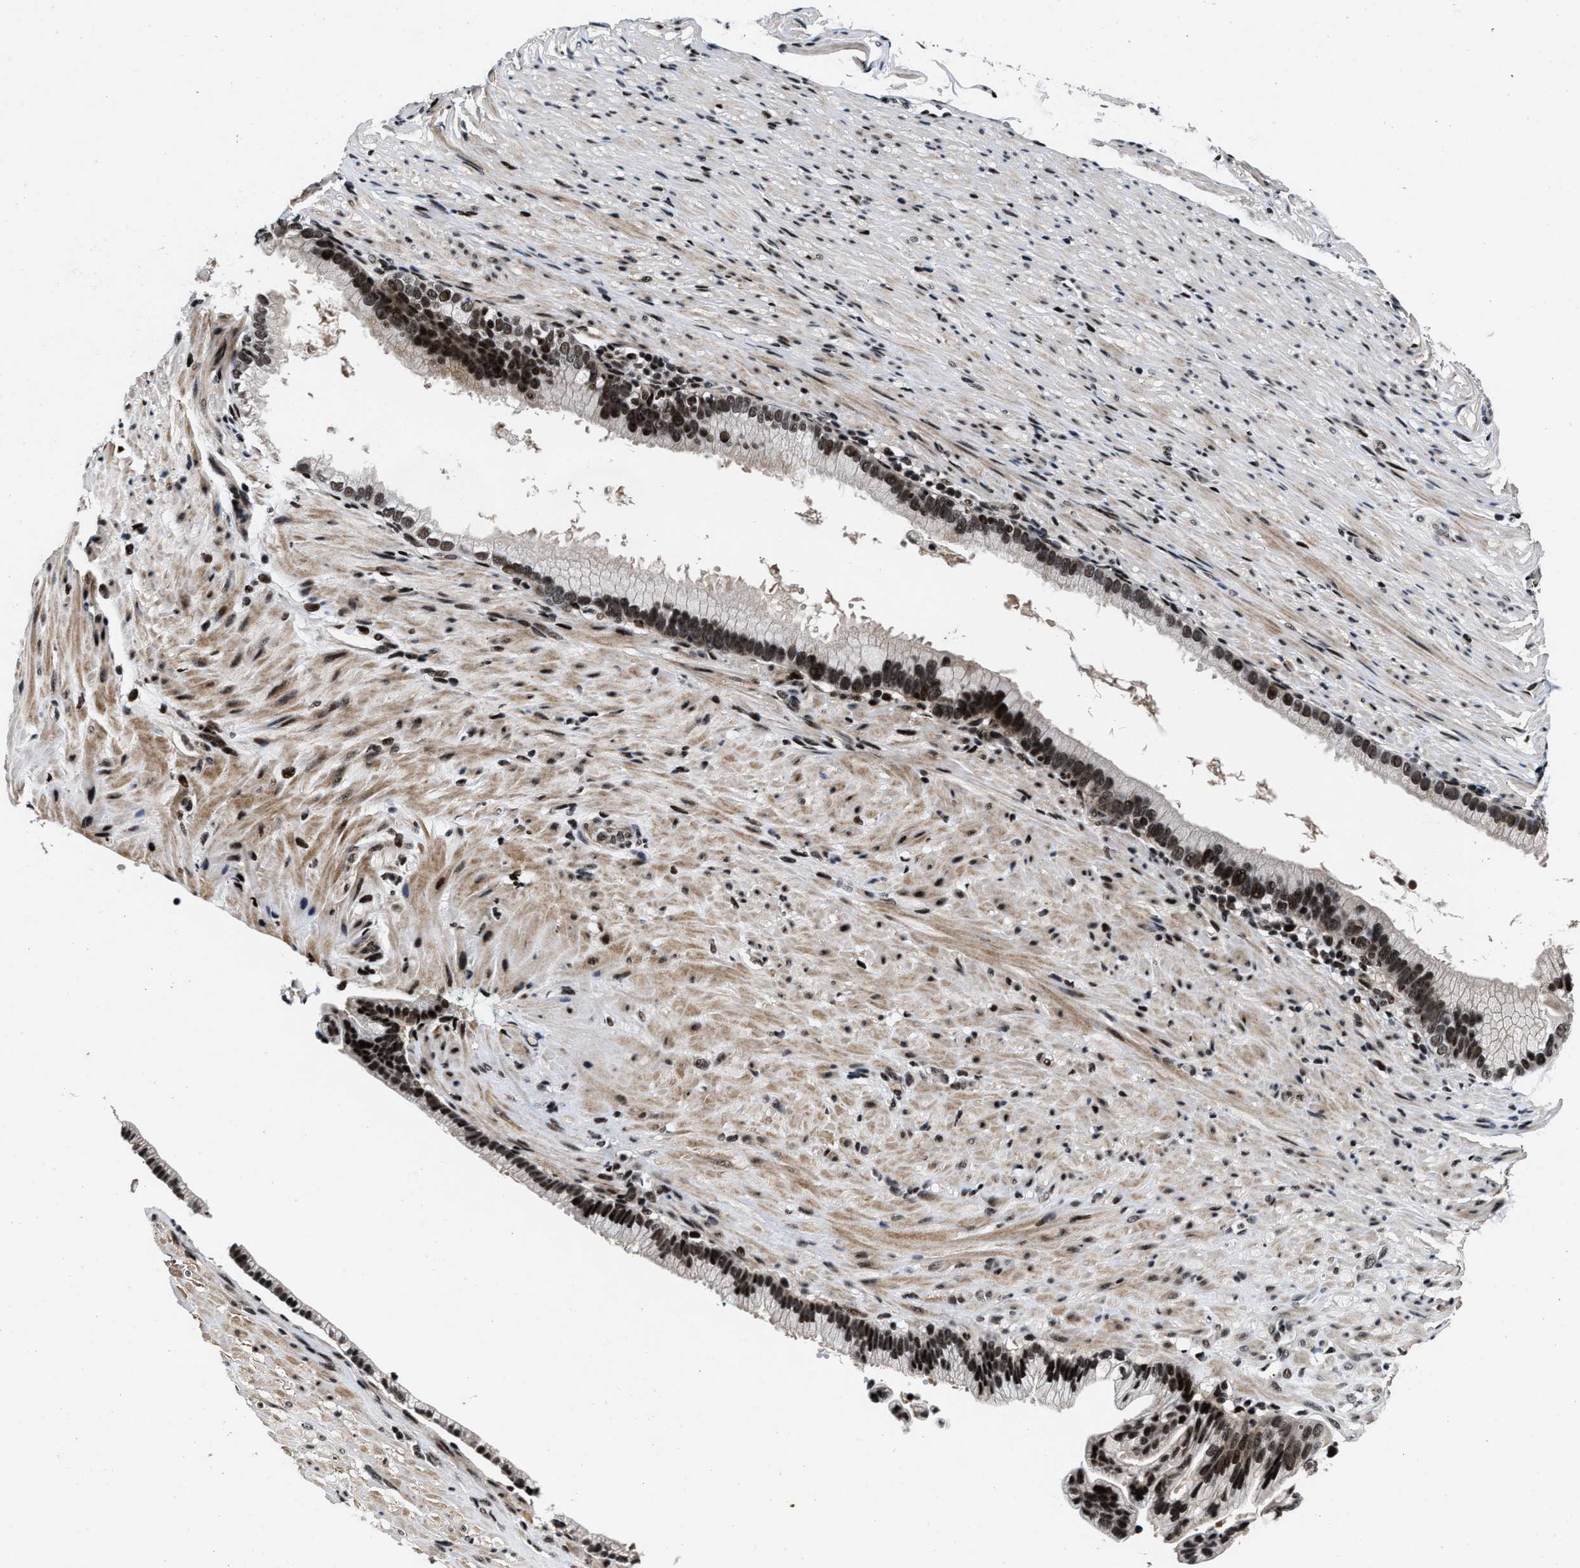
{"staining": {"intensity": "strong", "quantity": ">75%", "location": "nuclear"}, "tissue": "pancreatic cancer", "cell_type": "Tumor cells", "image_type": "cancer", "snomed": [{"axis": "morphology", "description": "Adenocarcinoma, NOS"}, {"axis": "topography", "description": "Pancreas"}], "caption": "The micrograph reveals staining of pancreatic cancer, revealing strong nuclear protein staining (brown color) within tumor cells.", "gene": "ZNF233", "patient": {"sex": "male", "age": 69}}